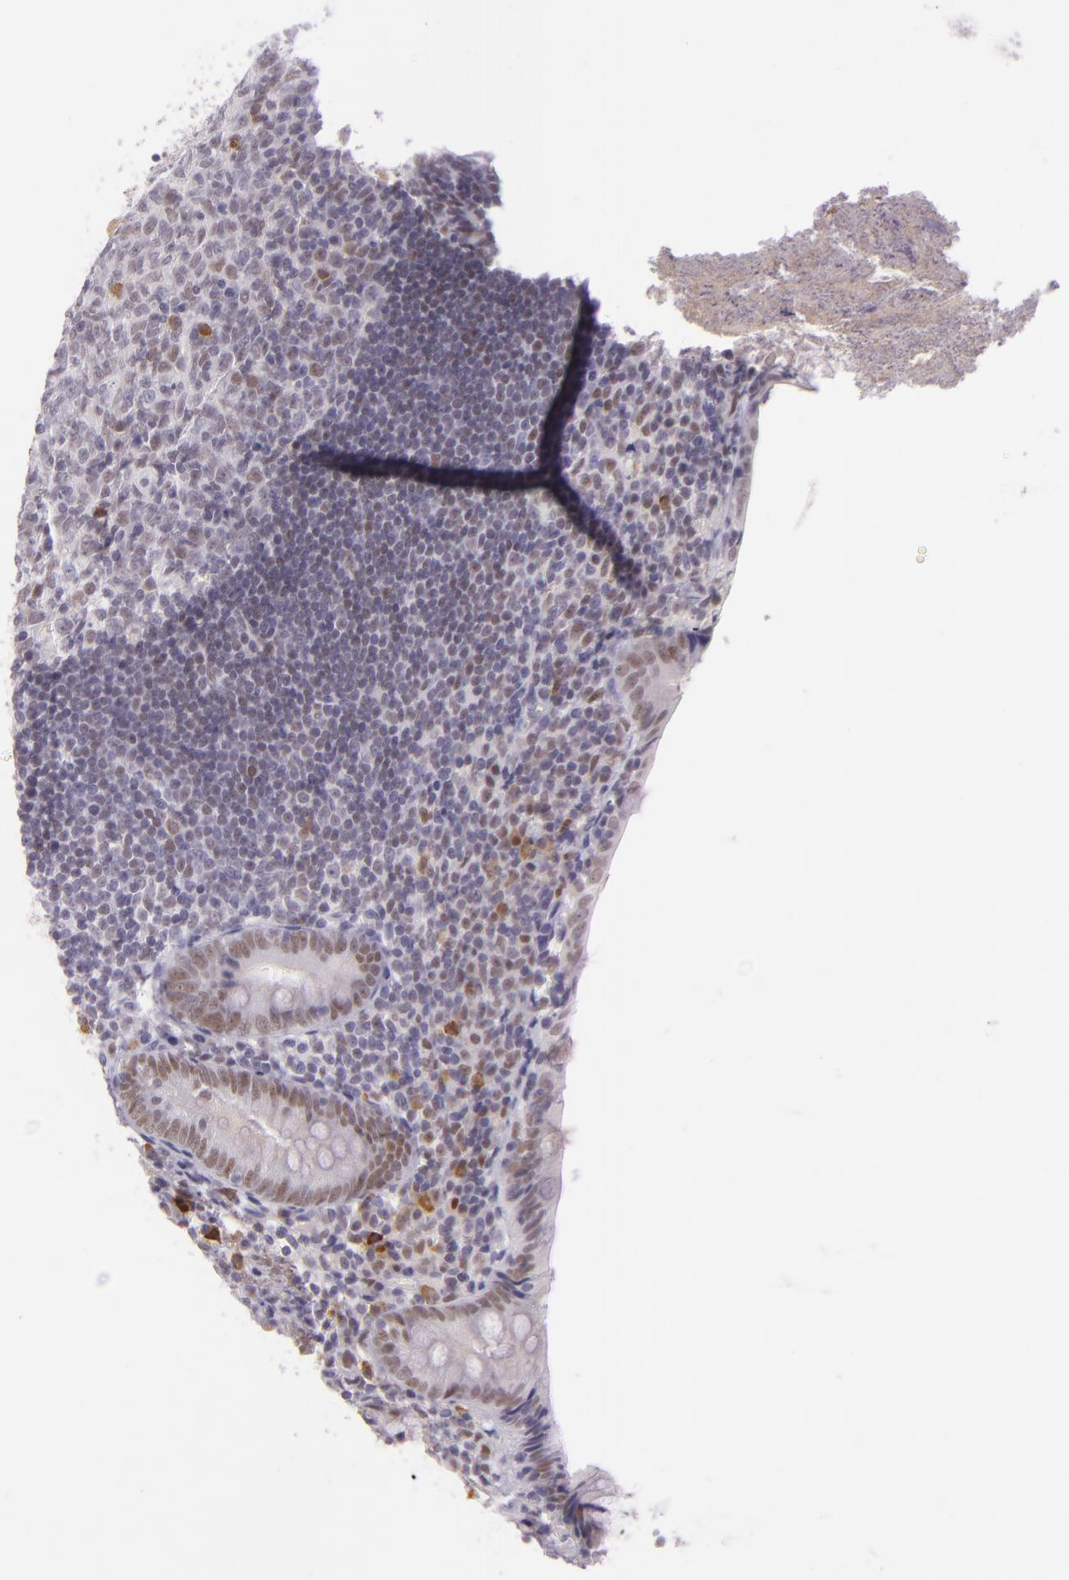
{"staining": {"intensity": "moderate", "quantity": ">75%", "location": "nuclear"}, "tissue": "appendix", "cell_type": "Glandular cells", "image_type": "normal", "snomed": [{"axis": "morphology", "description": "Normal tissue, NOS"}, {"axis": "topography", "description": "Appendix"}], "caption": "Immunohistochemistry (IHC) image of unremarkable appendix: human appendix stained using IHC demonstrates medium levels of moderate protein expression localized specifically in the nuclear of glandular cells, appearing as a nuclear brown color.", "gene": "CHEK2", "patient": {"sex": "female", "age": 10}}